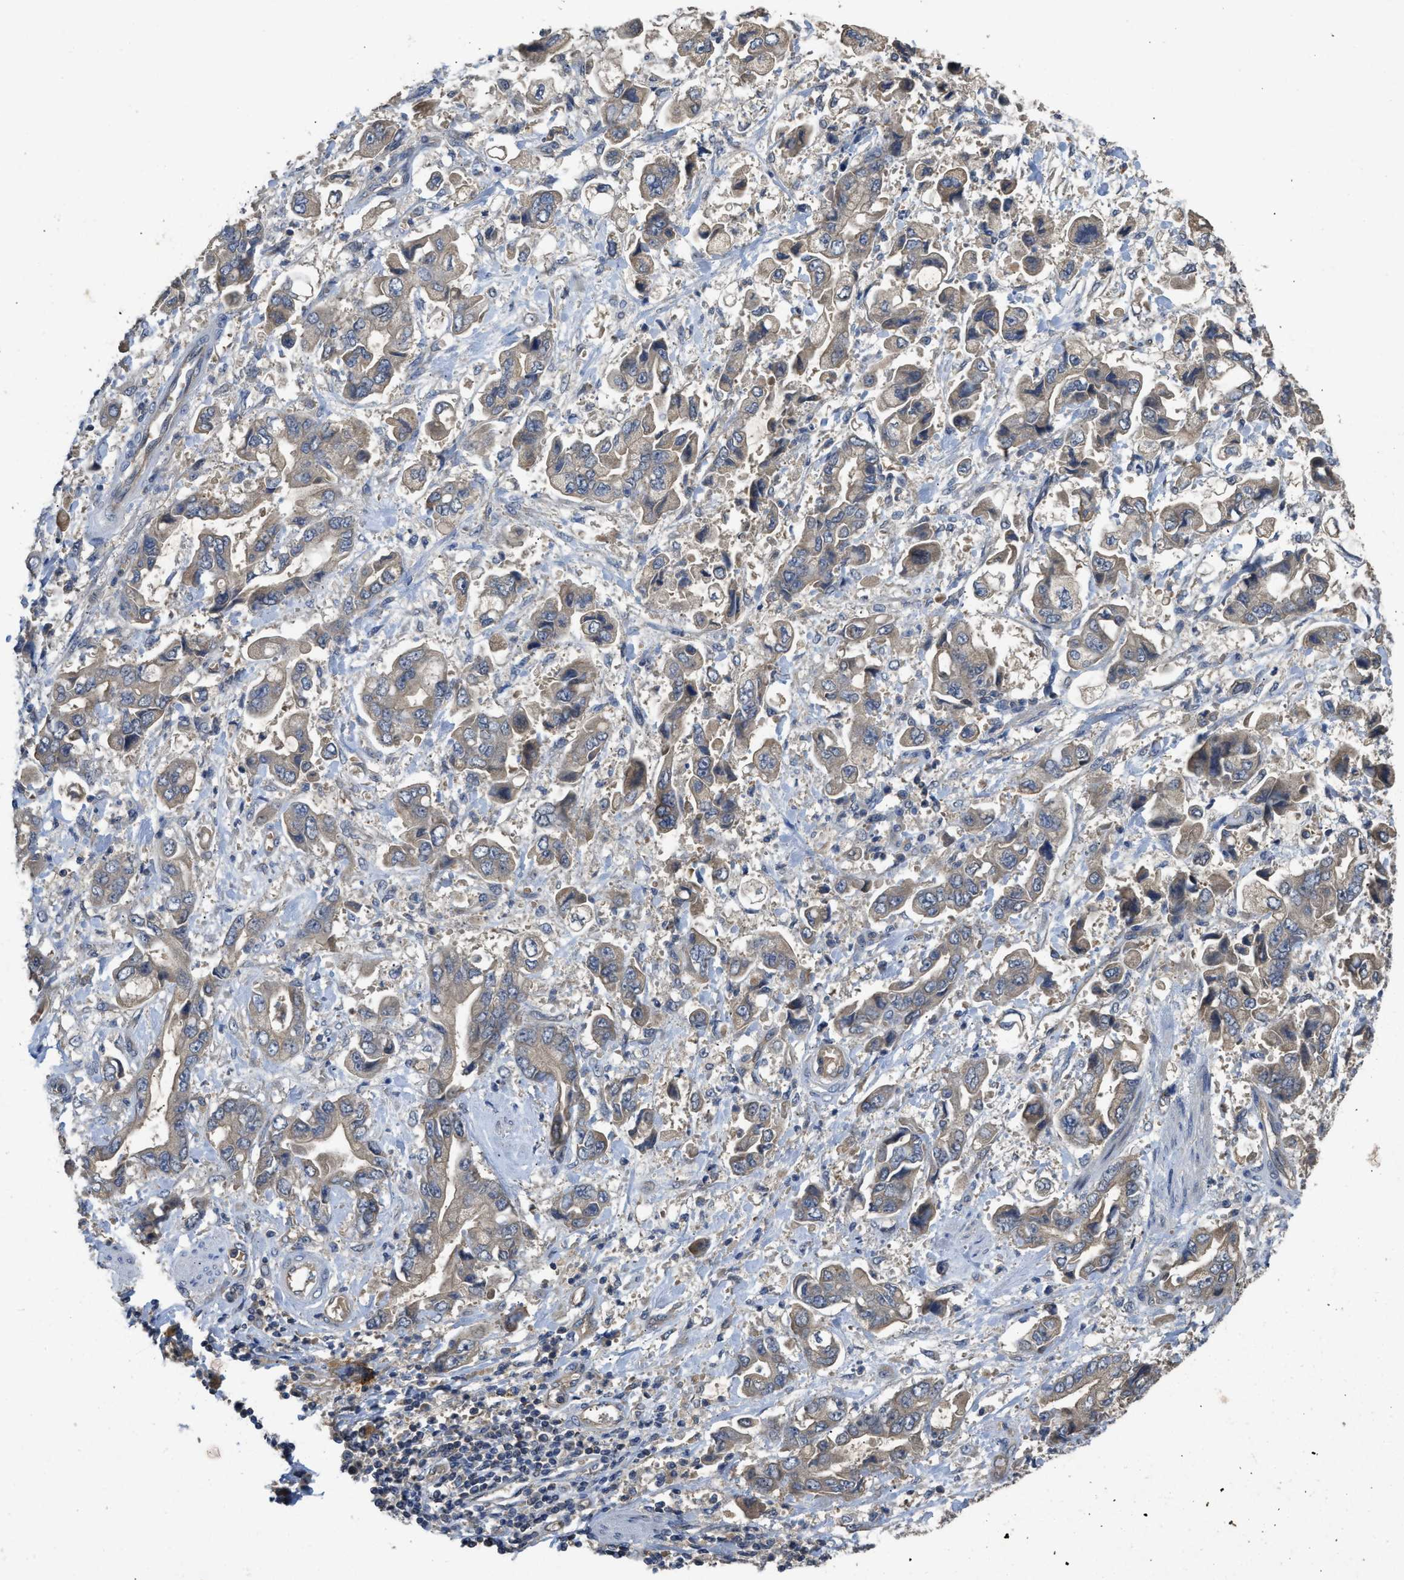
{"staining": {"intensity": "weak", "quantity": "<25%", "location": "cytoplasmic/membranous"}, "tissue": "stomach cancer", "cell_type": "Tumor cells", "image_type": "cancer", "snomed": [{"axis": "morphology", "description": "Normal tissue, NOS"}, {"axis": "morphology", "description": "Adenocarcinoma, NOS"}, {"axis": "topography", "description": "Stomach"}], "caption": "Immunohistochemistry image of stomach adenocarcinoma stained for a protein (brown), which shows no staining in tumor cells.", "gene": "PPP3CA", "patient": {"sex": "male", "age": 62}}